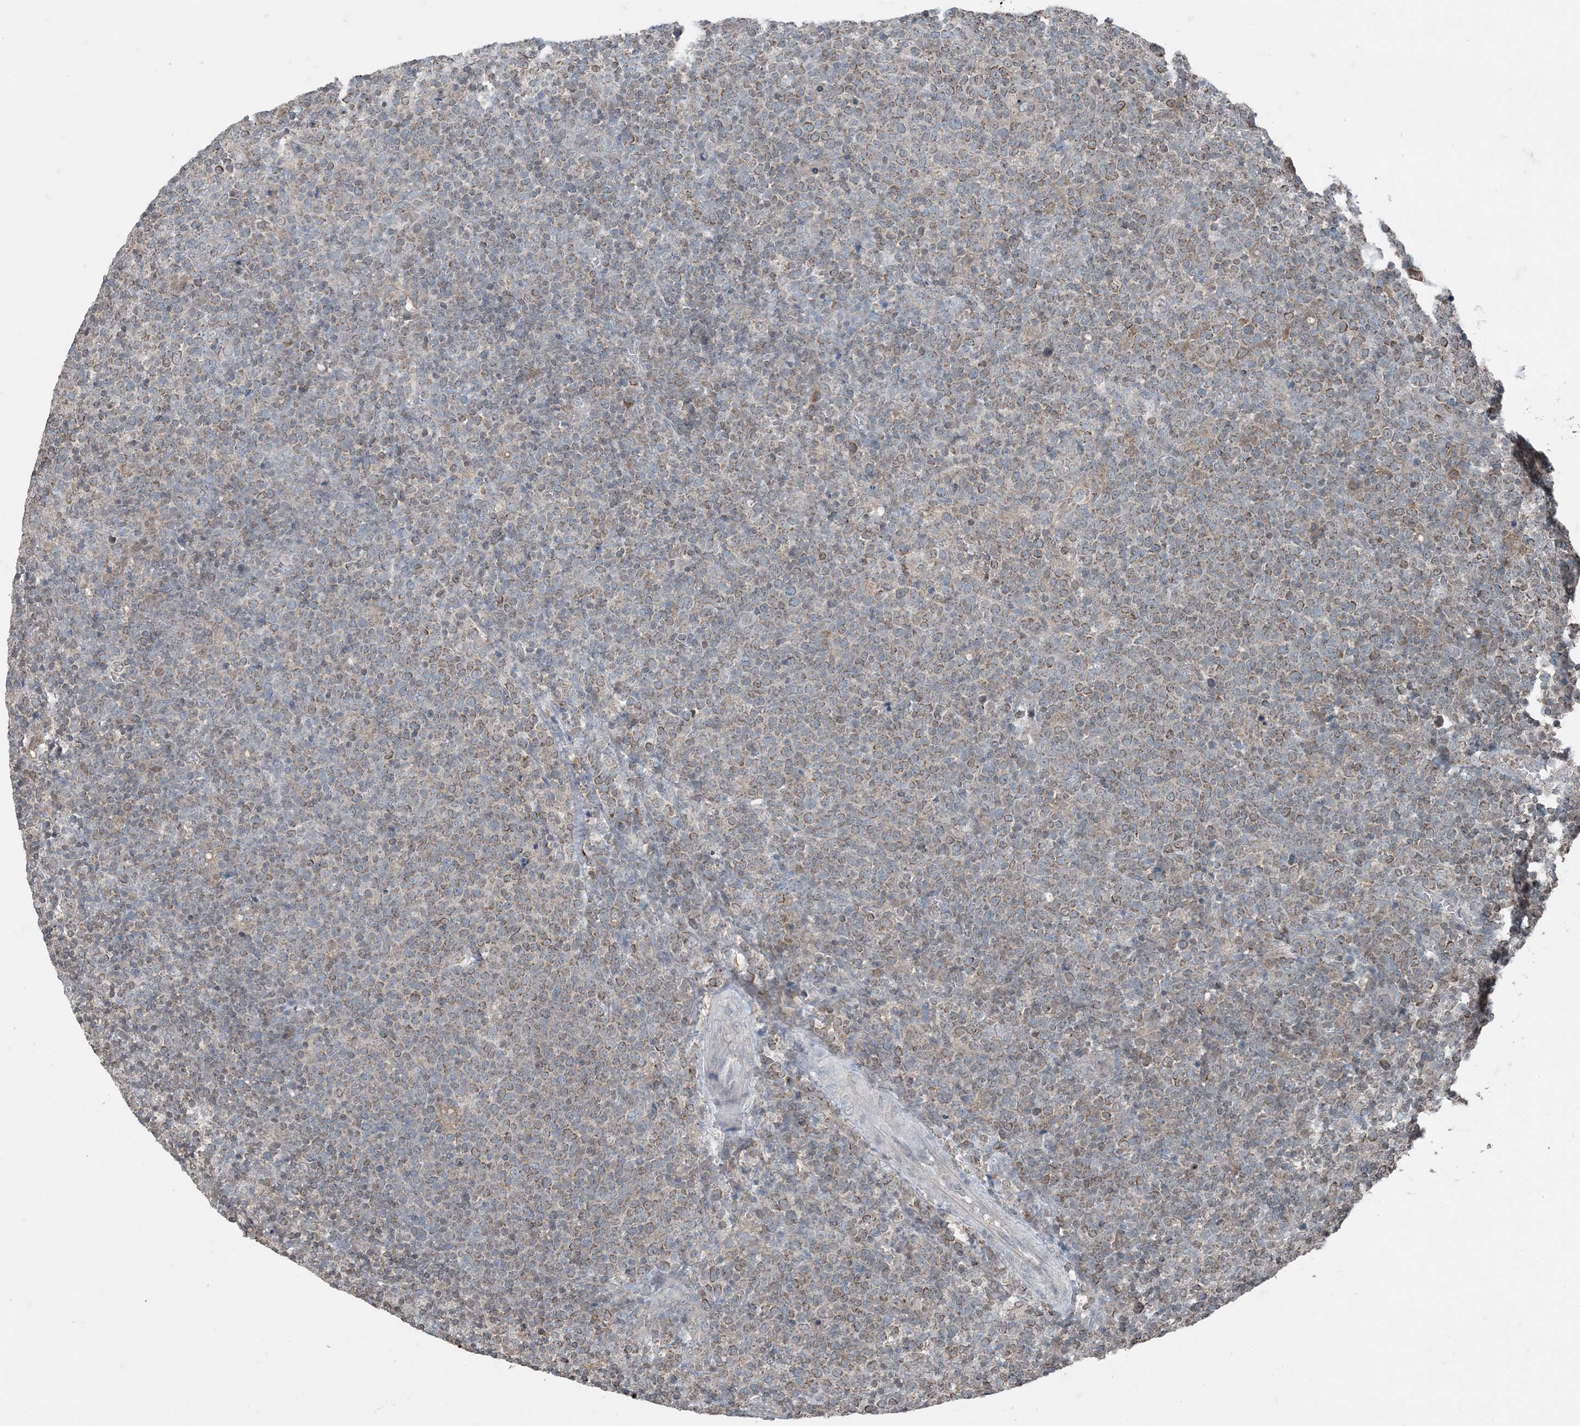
{"staining": {"intensity": "weak", "quantity": "25%-75%", "location": "cytoplasmic/membranous"}, "tissue": "lymphoma", "cell_type": "Tumor cells", "image_type": "cancer", "snomed": [{"axis": "morphology", "description": "Malignant lymphoma, non-Hodgkin's type, High grade"}, {"axis": "topography", "description": "Lymph node"}], "caption": "High-grade malignant lymphoma, non-Hodgkin's type stained with a brown dye reveals weak cytoplasmic/membranous positive staining in about 25%-75% of tumor cells.", "gene": "GNL1", "patient": {"sex": "male", "age": 61}}